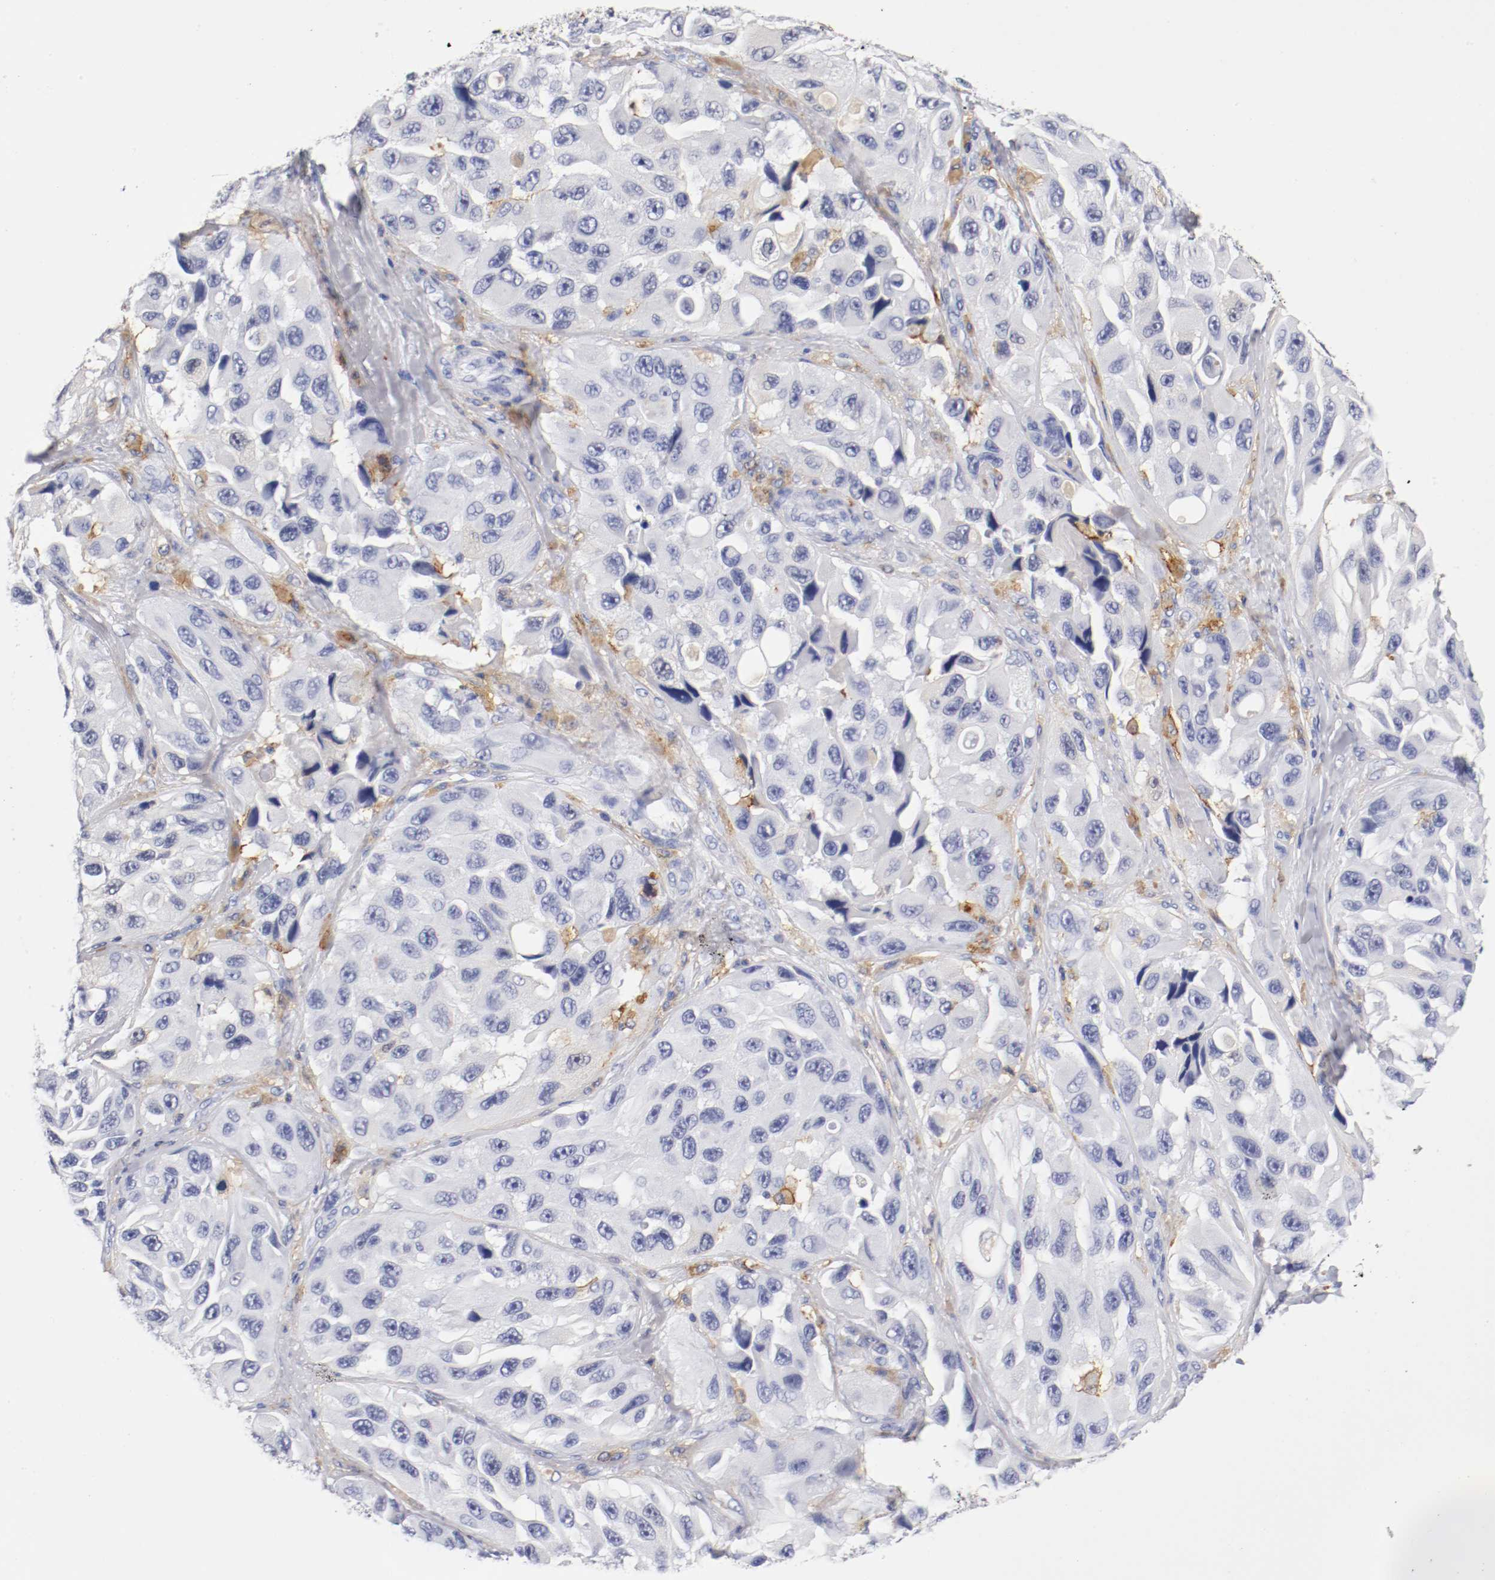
{"staining": {"intensity": "negative", "quantity": "none", "location": "none"}, "tissue": "melanoma", "cell_type": "Tumor cells", "image_type": "cancer", "snomed": [{"axis": "morphology", "description": "Malignant melanoma, NOS"}, {"axis": "topography", "description": "Skin"}], "caption": "The immunohistochemistry (IHC) histopathology image has no significant staining in tumor cells of melanoma tissue. Brightfield microscopy of immunohistochemistry stained with DAB (brown) and hematoxylin (blue), captured at high magnification.", "gene": "ITGAX", "patient": {"sex": "female", "age": 73}}